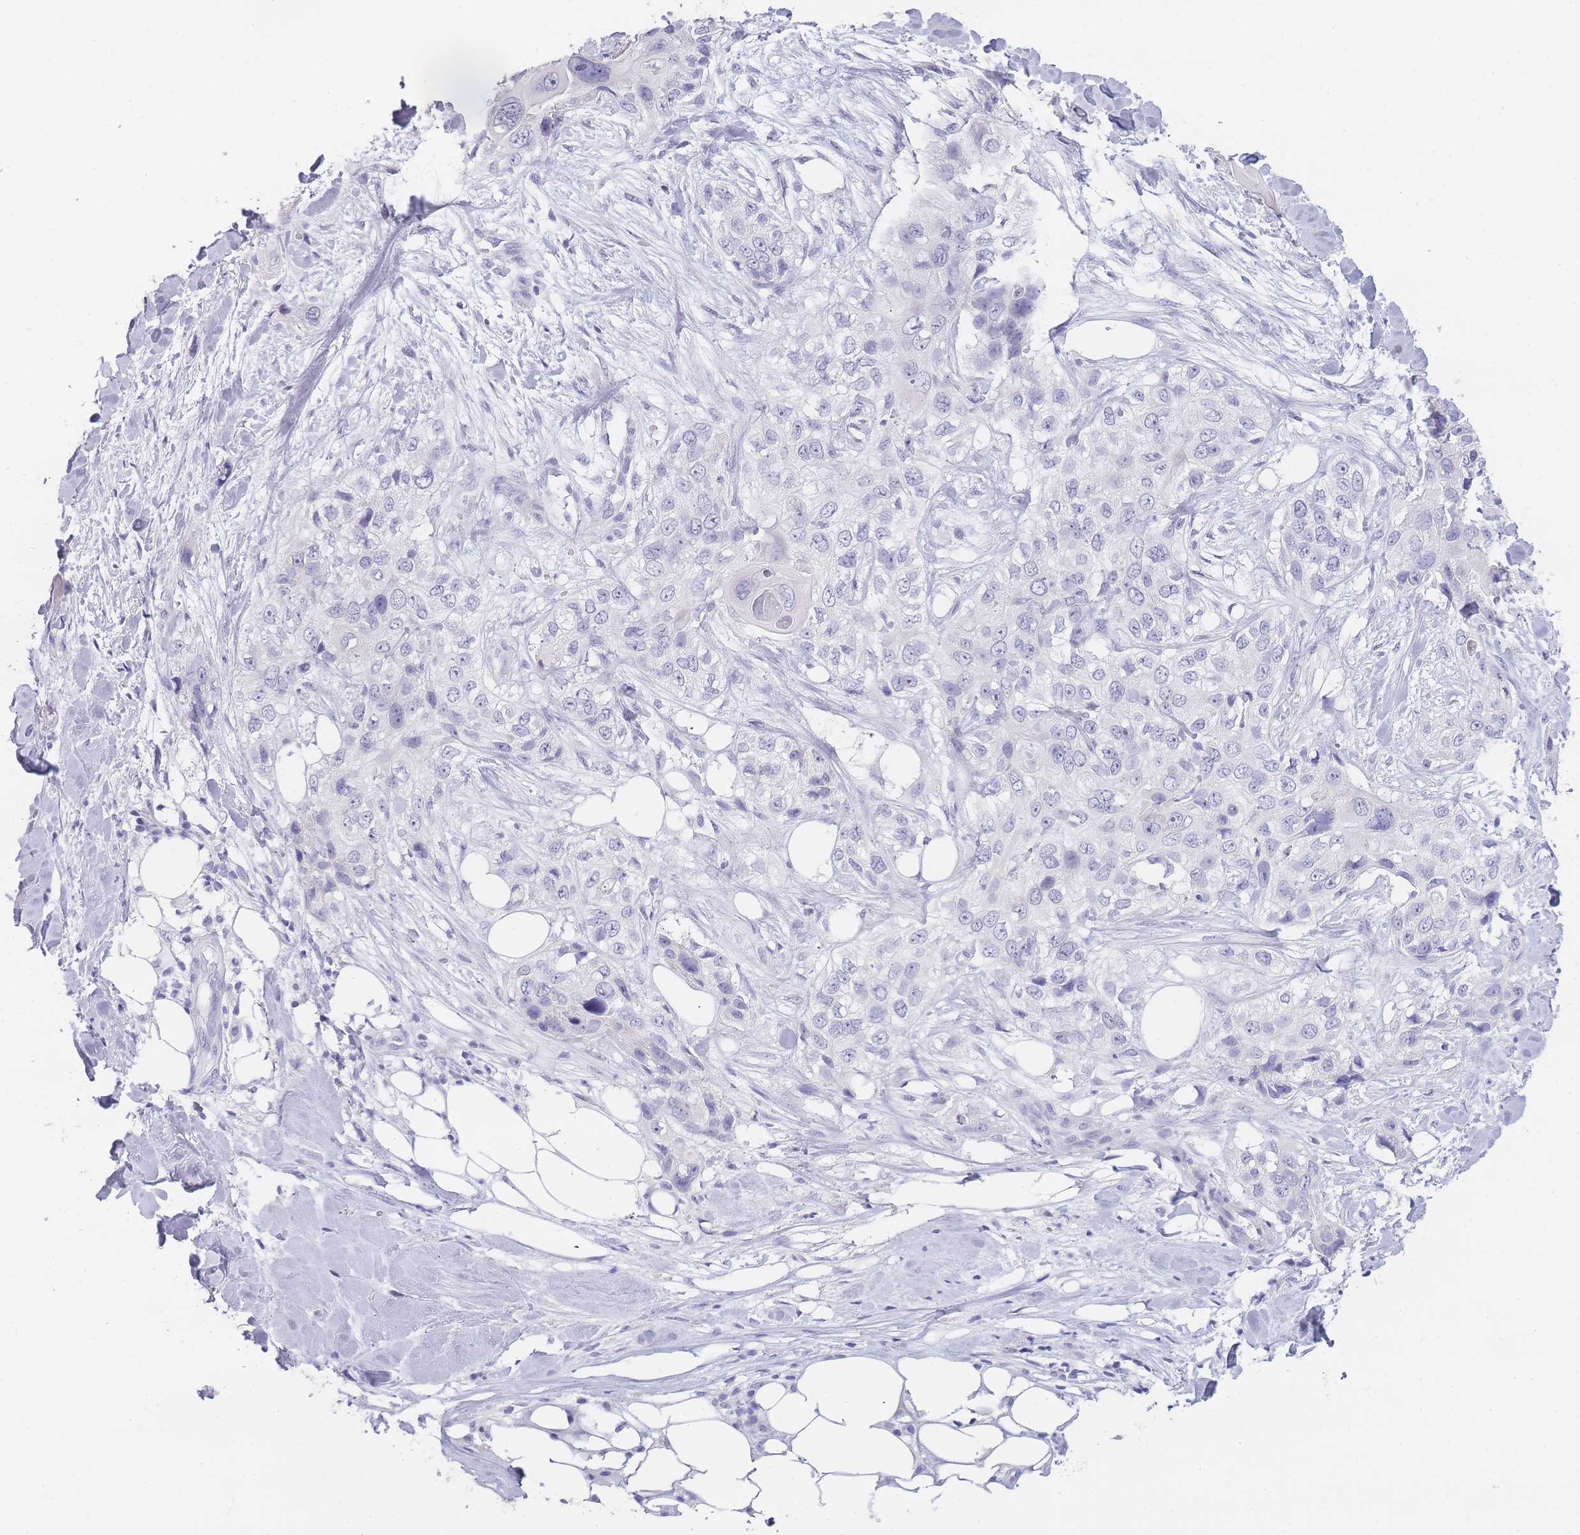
{"staining": {"intensity": "negative", "quantity": "none", "location": "none"}, "tissue": "skin cancer", "cell_type": "Tumor cells", "image_type": "cancer", "snomed": [{"axis": "morphology", "description": "Normal tissue, NOS"}, {"axis": "morphology", "description": "Squamous cell carcinoma, NOS"}, {"axis": "topography", "description": "Skin"}], "caption": "This is an immunohistochemistry micrograph of human squamous cell carcinoma (skin). There is no positivity in tumor cells.", "gene": "INS", "patient": {"sex": "male", "age": 72}}